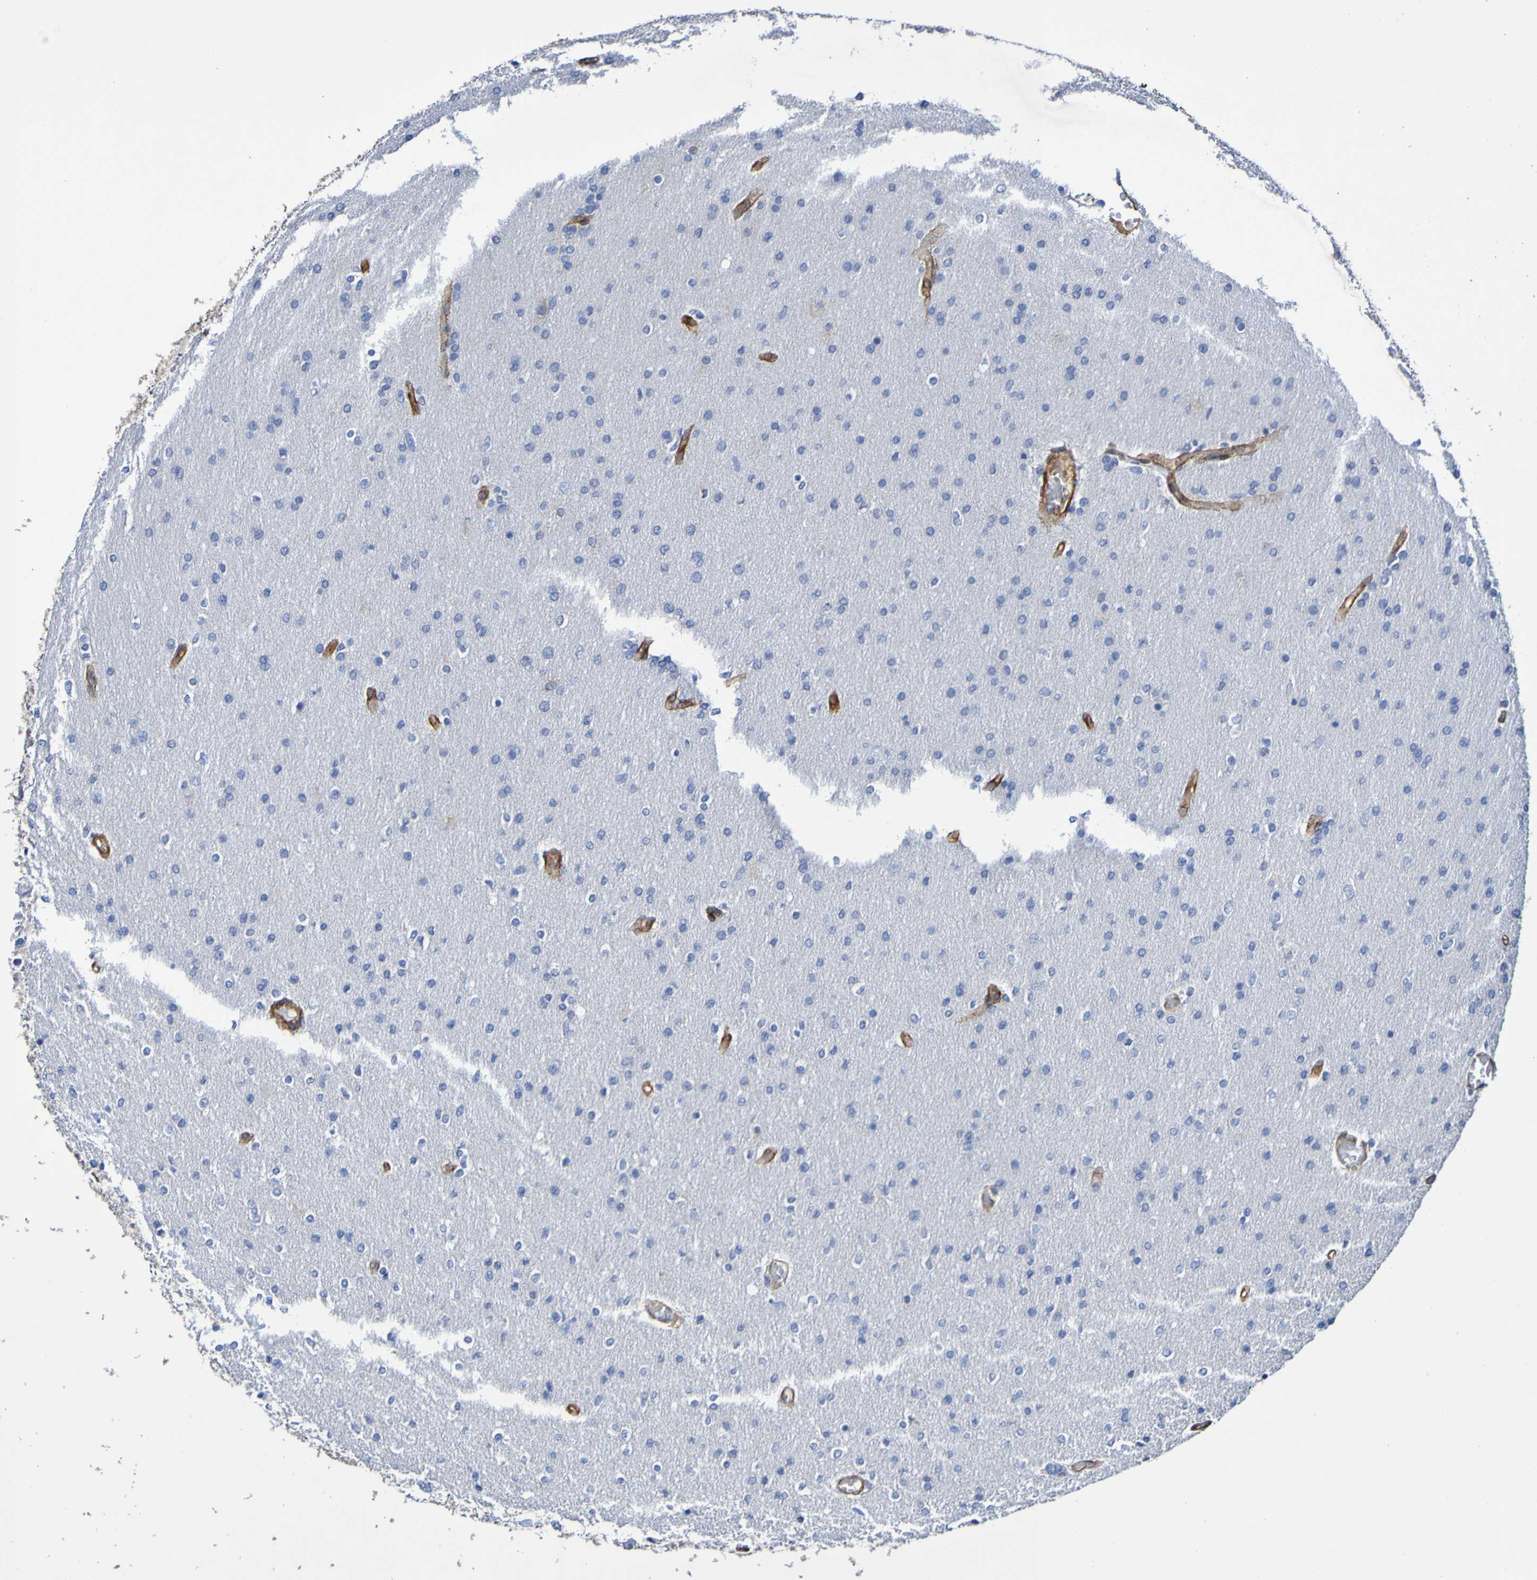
{"staining": {"intensity": "negative", "quantity": "none", "location": "none"}, "tissue": "glioma", "cell_type": "Tumor cells", "image_type": "cancer", "snomed": [{"axis": "morphology", "description": "Glioma, malignant, High grade"}, {"axis": "topography", "description": "Cerebral cortex"}], "caption": "Malignant glioma (high-grade) stained for a protein using immunohistochemistry shows no staining tumor cells.", "gene": "ELMOD3", "patient": {"sex": "female", "age": 36}}